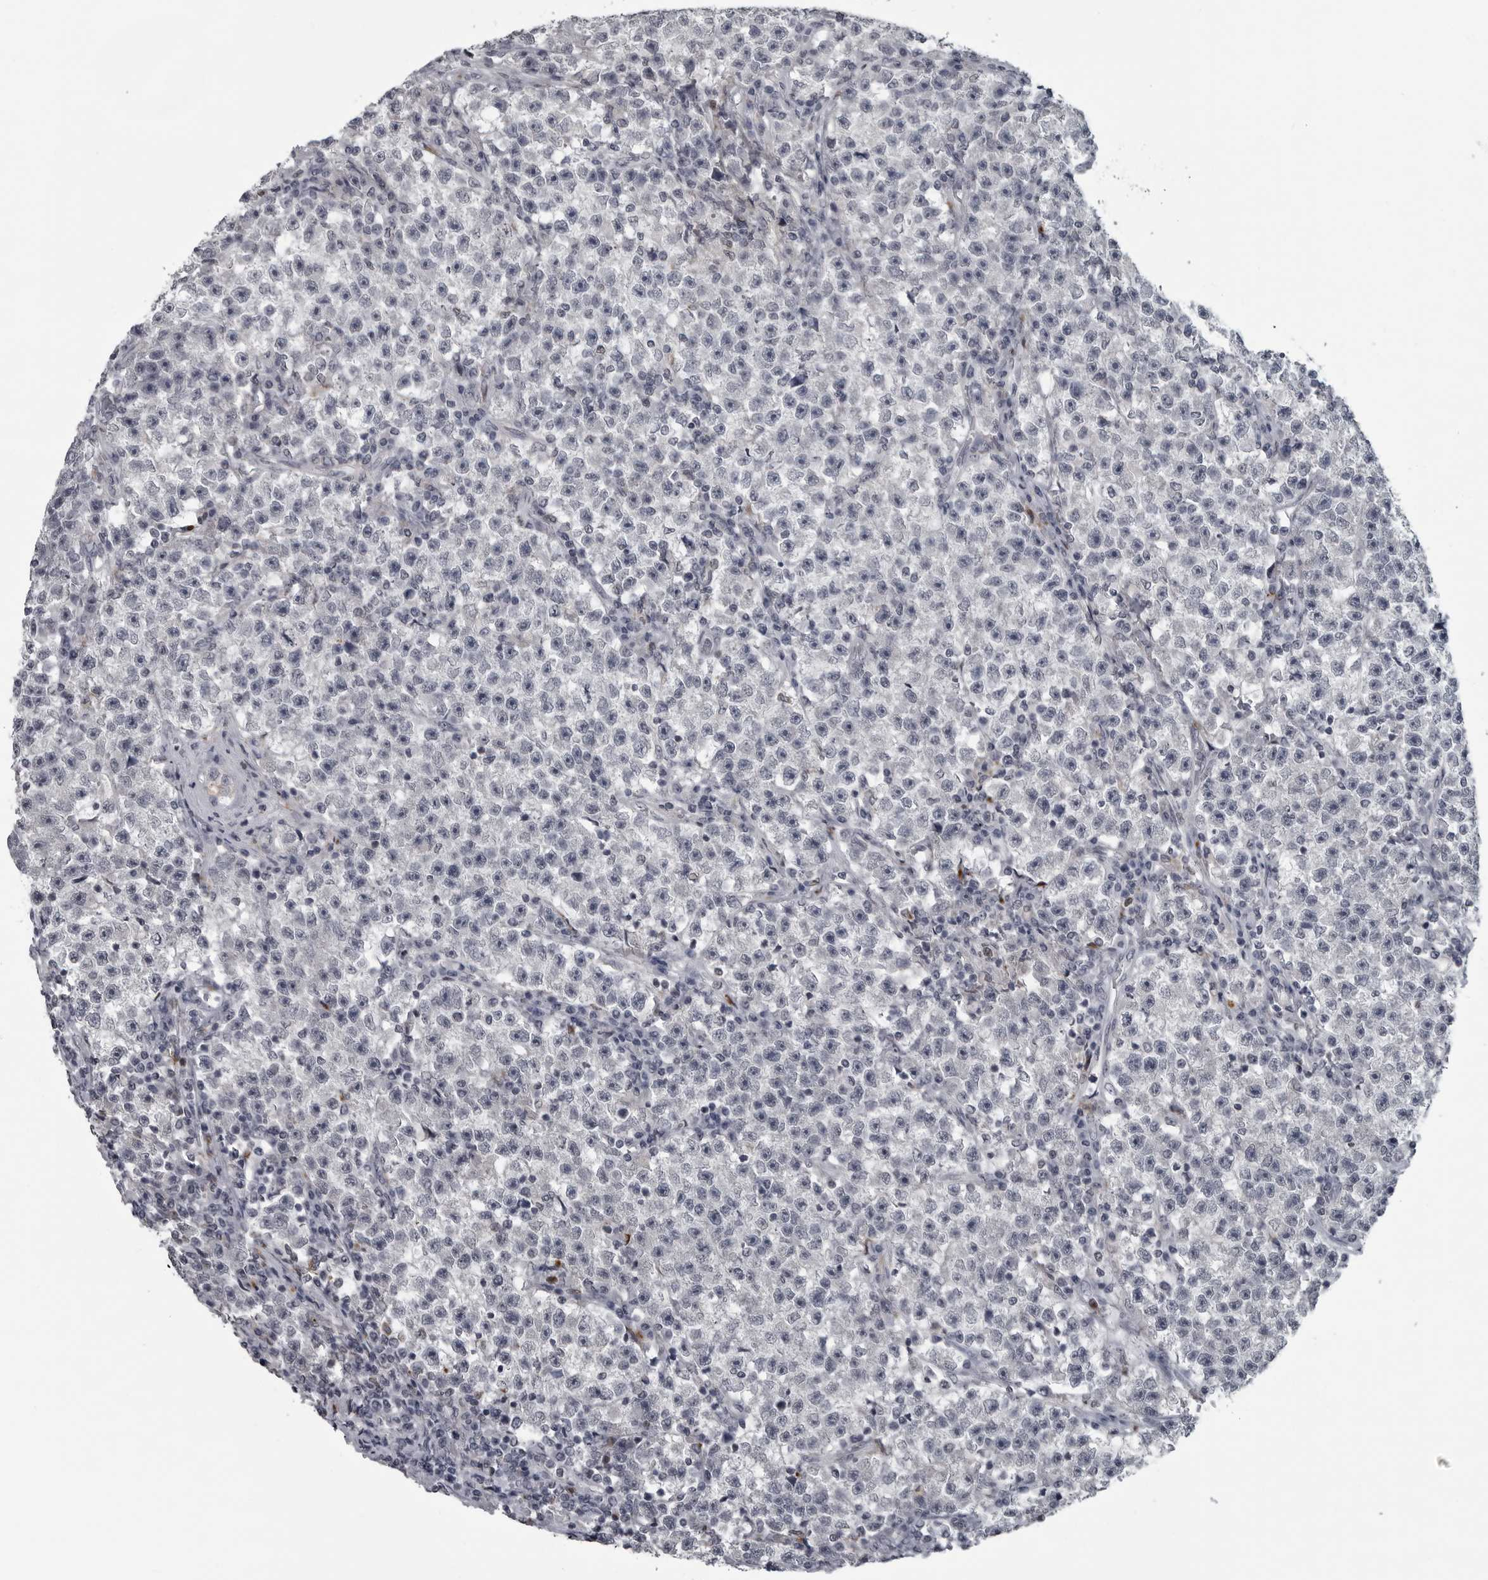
{"staining": {"intensity": "negative", "quantity": "none", "location": "none"}, "tissue": "testis cancer", "cell_type": "Tumor cells", "image_type": "cancer", "snomed": [{"axis": "morphology", "description": "Seminoma, NOS"}, {"axis": "topography", "description": "Testis"}], "caption": "Immunohistochemistry of testis seminoma reveals no expression in tumor cells.", "gene": "LYSMD1", "patient": {"sex": "male", "age": 22}}